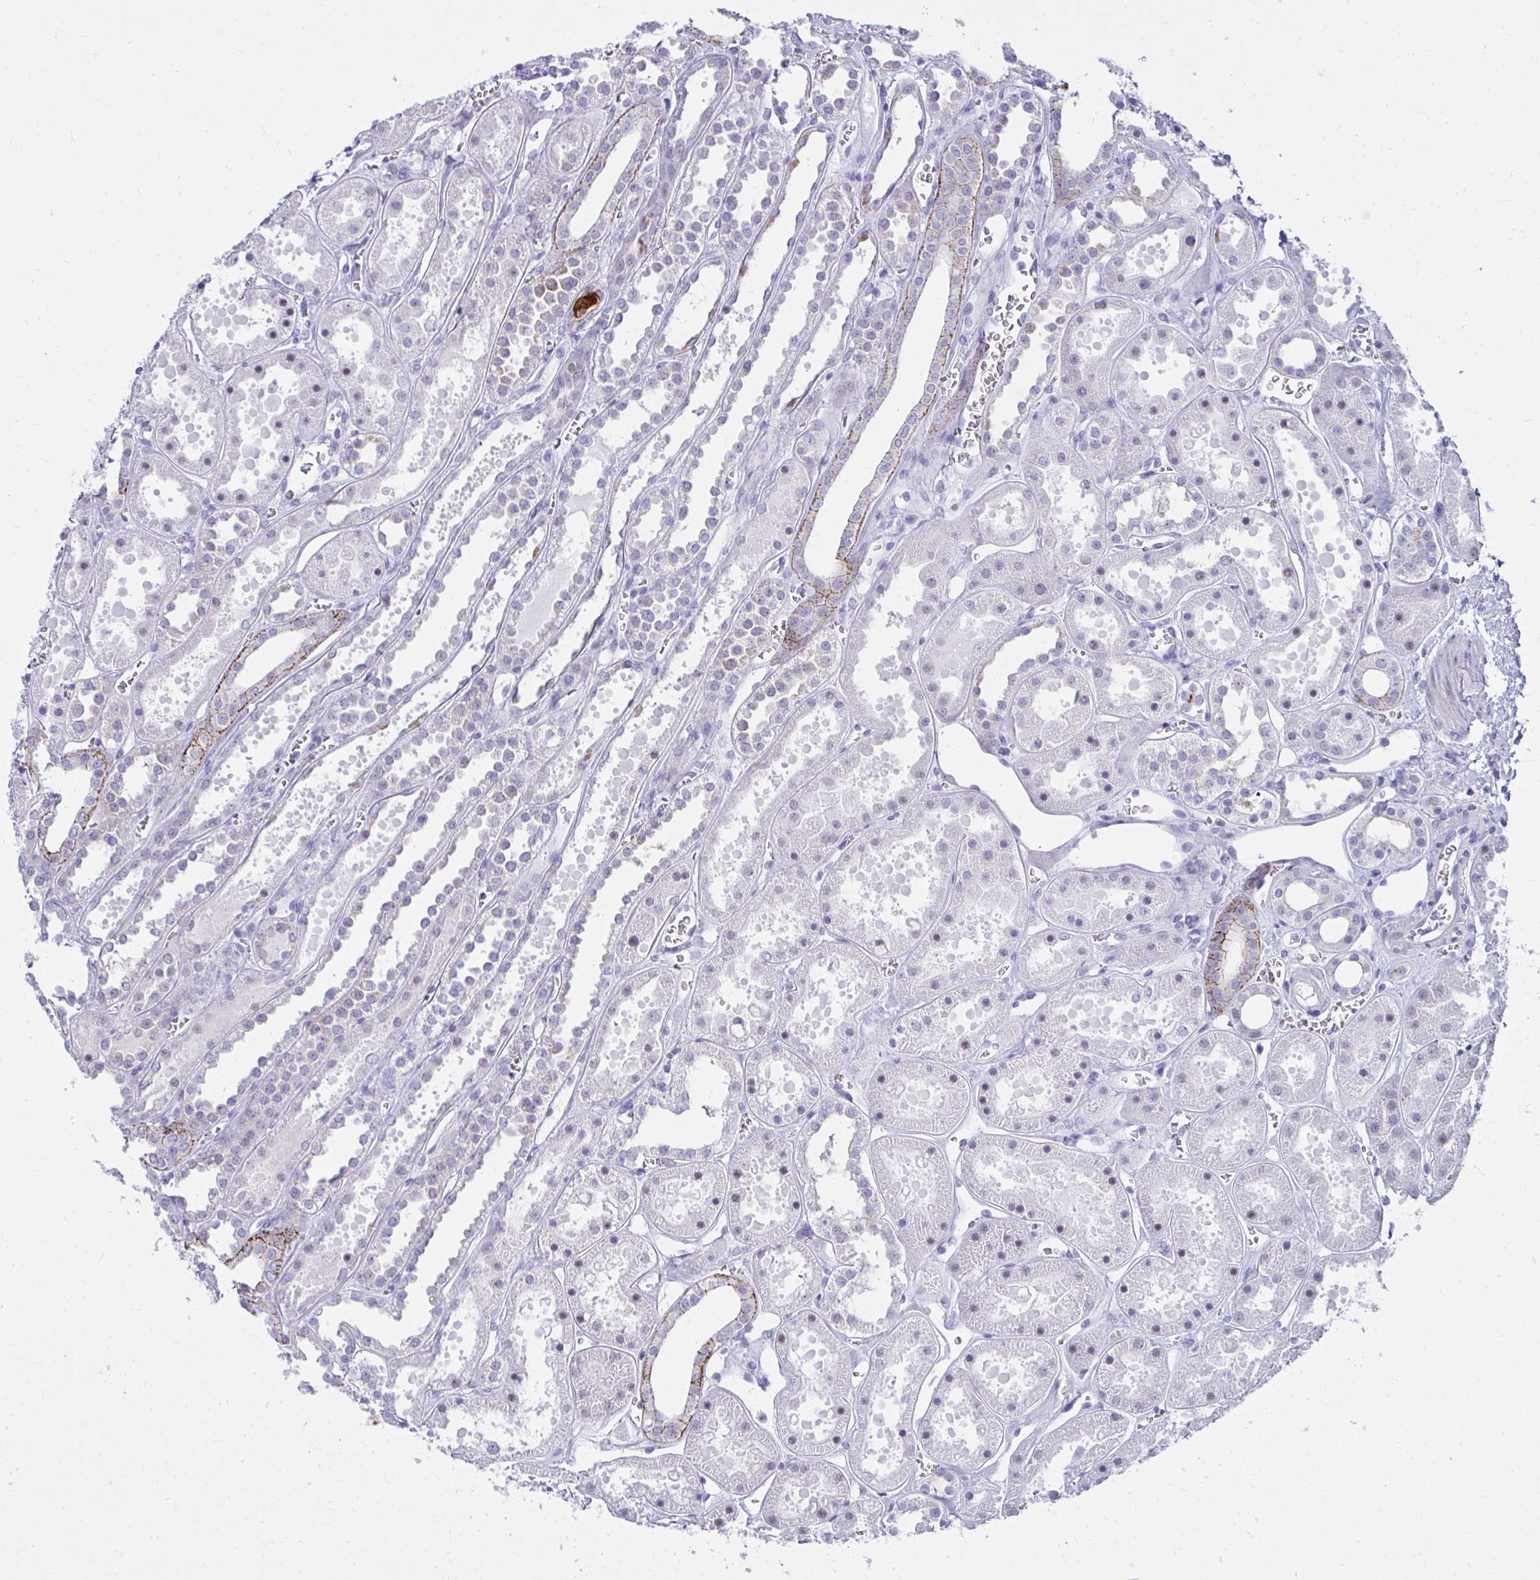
{"staining": {"intensity": "negative", "quantity": "none", "location": "none"}, "tissue": "kidney", "cell_type": "Cells in glomeruli", "image_type": "normal", "snomed": [{"axis": "morphology", "description": "Normal tissue, NOS"}, {"axis": "topography", "description": "Kidney"}], "caption": "IHC histopathology image of benign kidney stained for a protein (brown), which reveals no staining in cells in glomeruli.", "gene": "OR5F1", "patient": {"sex": "female", "age": 41}}